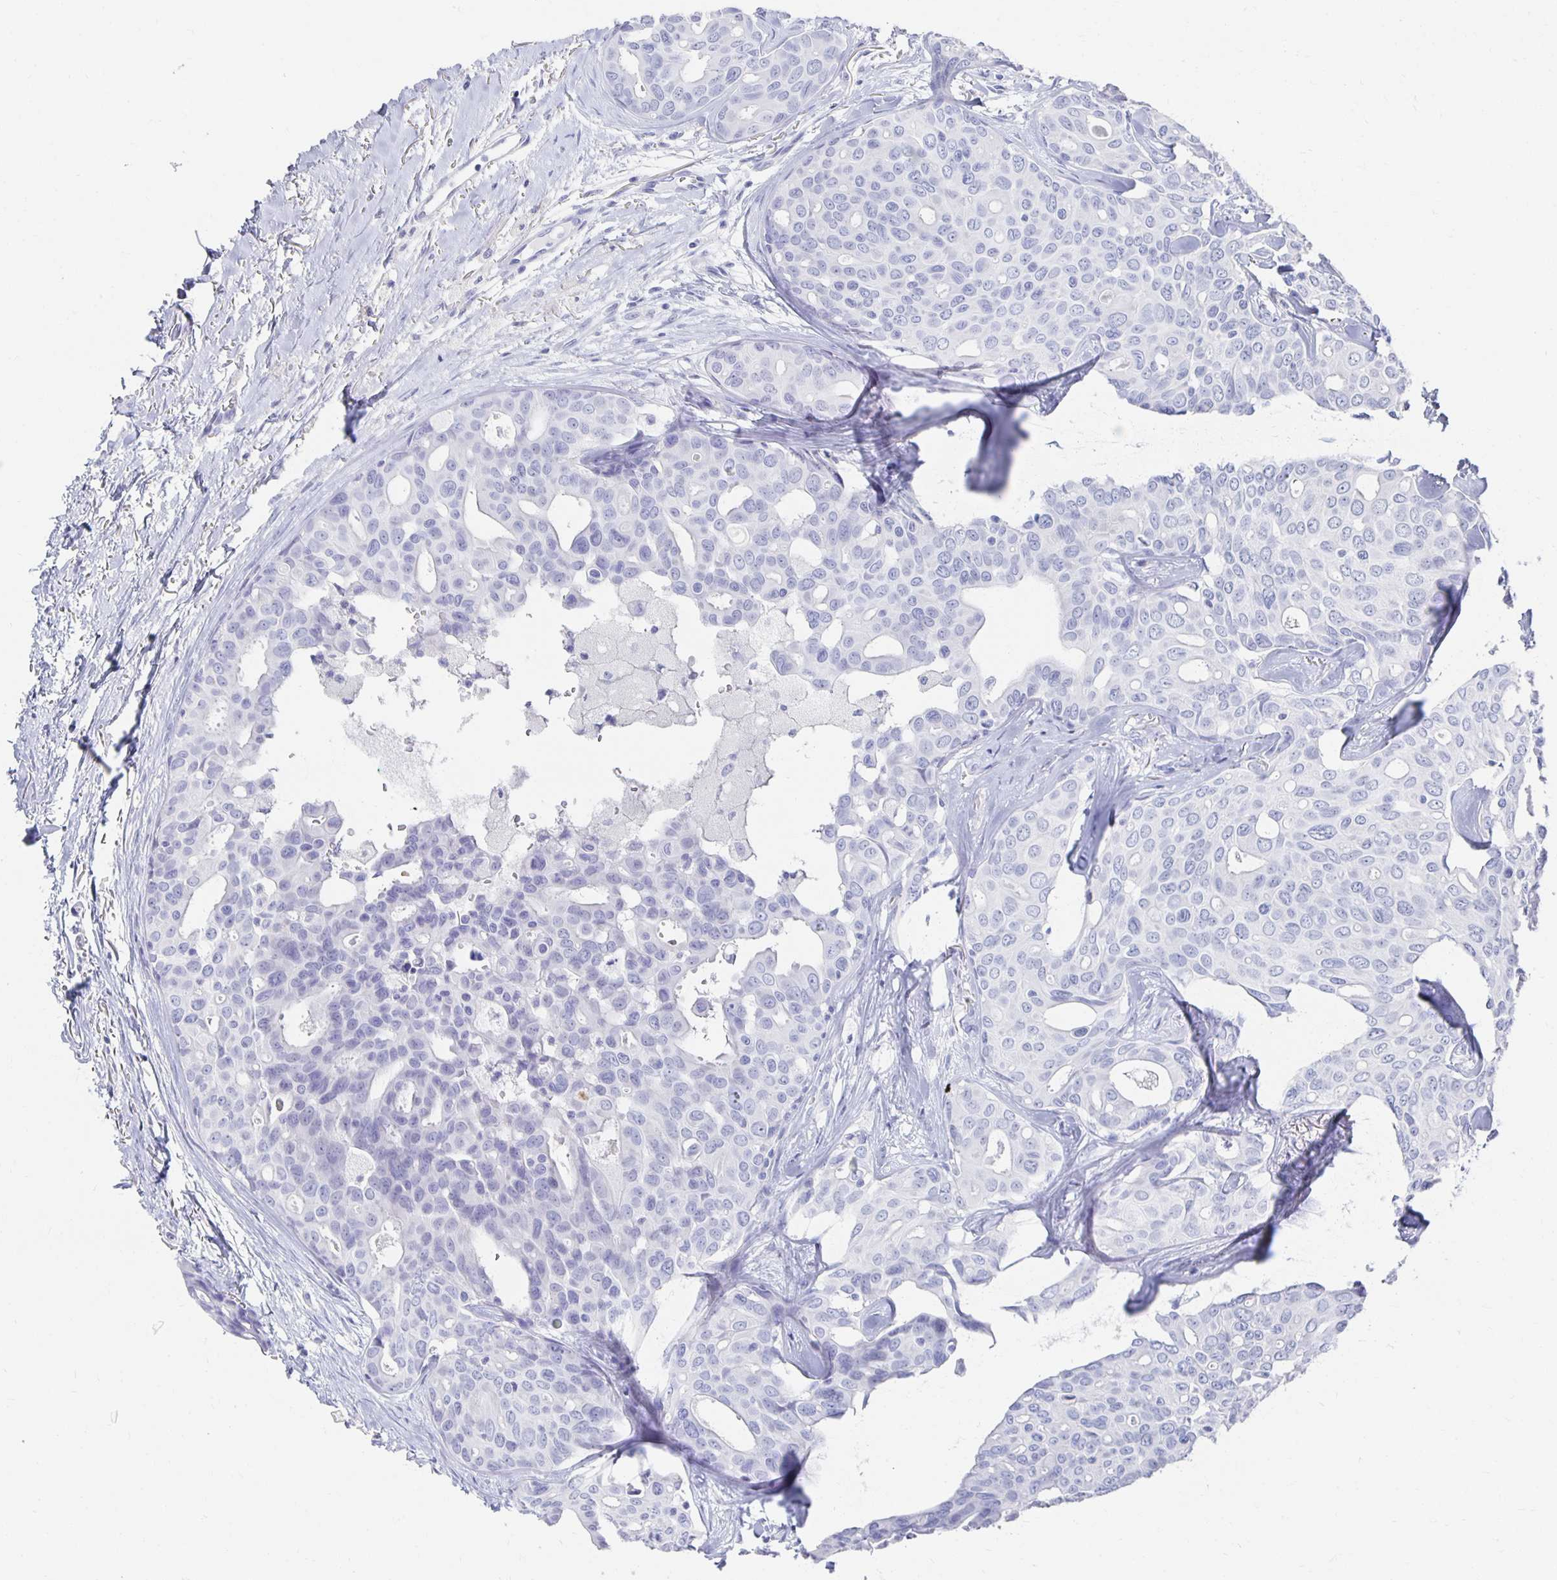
{"staining": {"intensity": "negative", "quantity": "none", "location": "none"}, "tissue": "breast cancer", "cell_type": "Tumor cells", "image_type": "cancer", "snomed": [{"axis": "morphology", "description": "Duct carcinoma"}, {"axis": "topography", "description": "Breast"}], "caption": "Immunohistochemical staining of breast intraductal carcinoma shows no significant expression in tumor cells.", "gene": "PRDM7", "patient": {"sex": "female", "age": 54}}